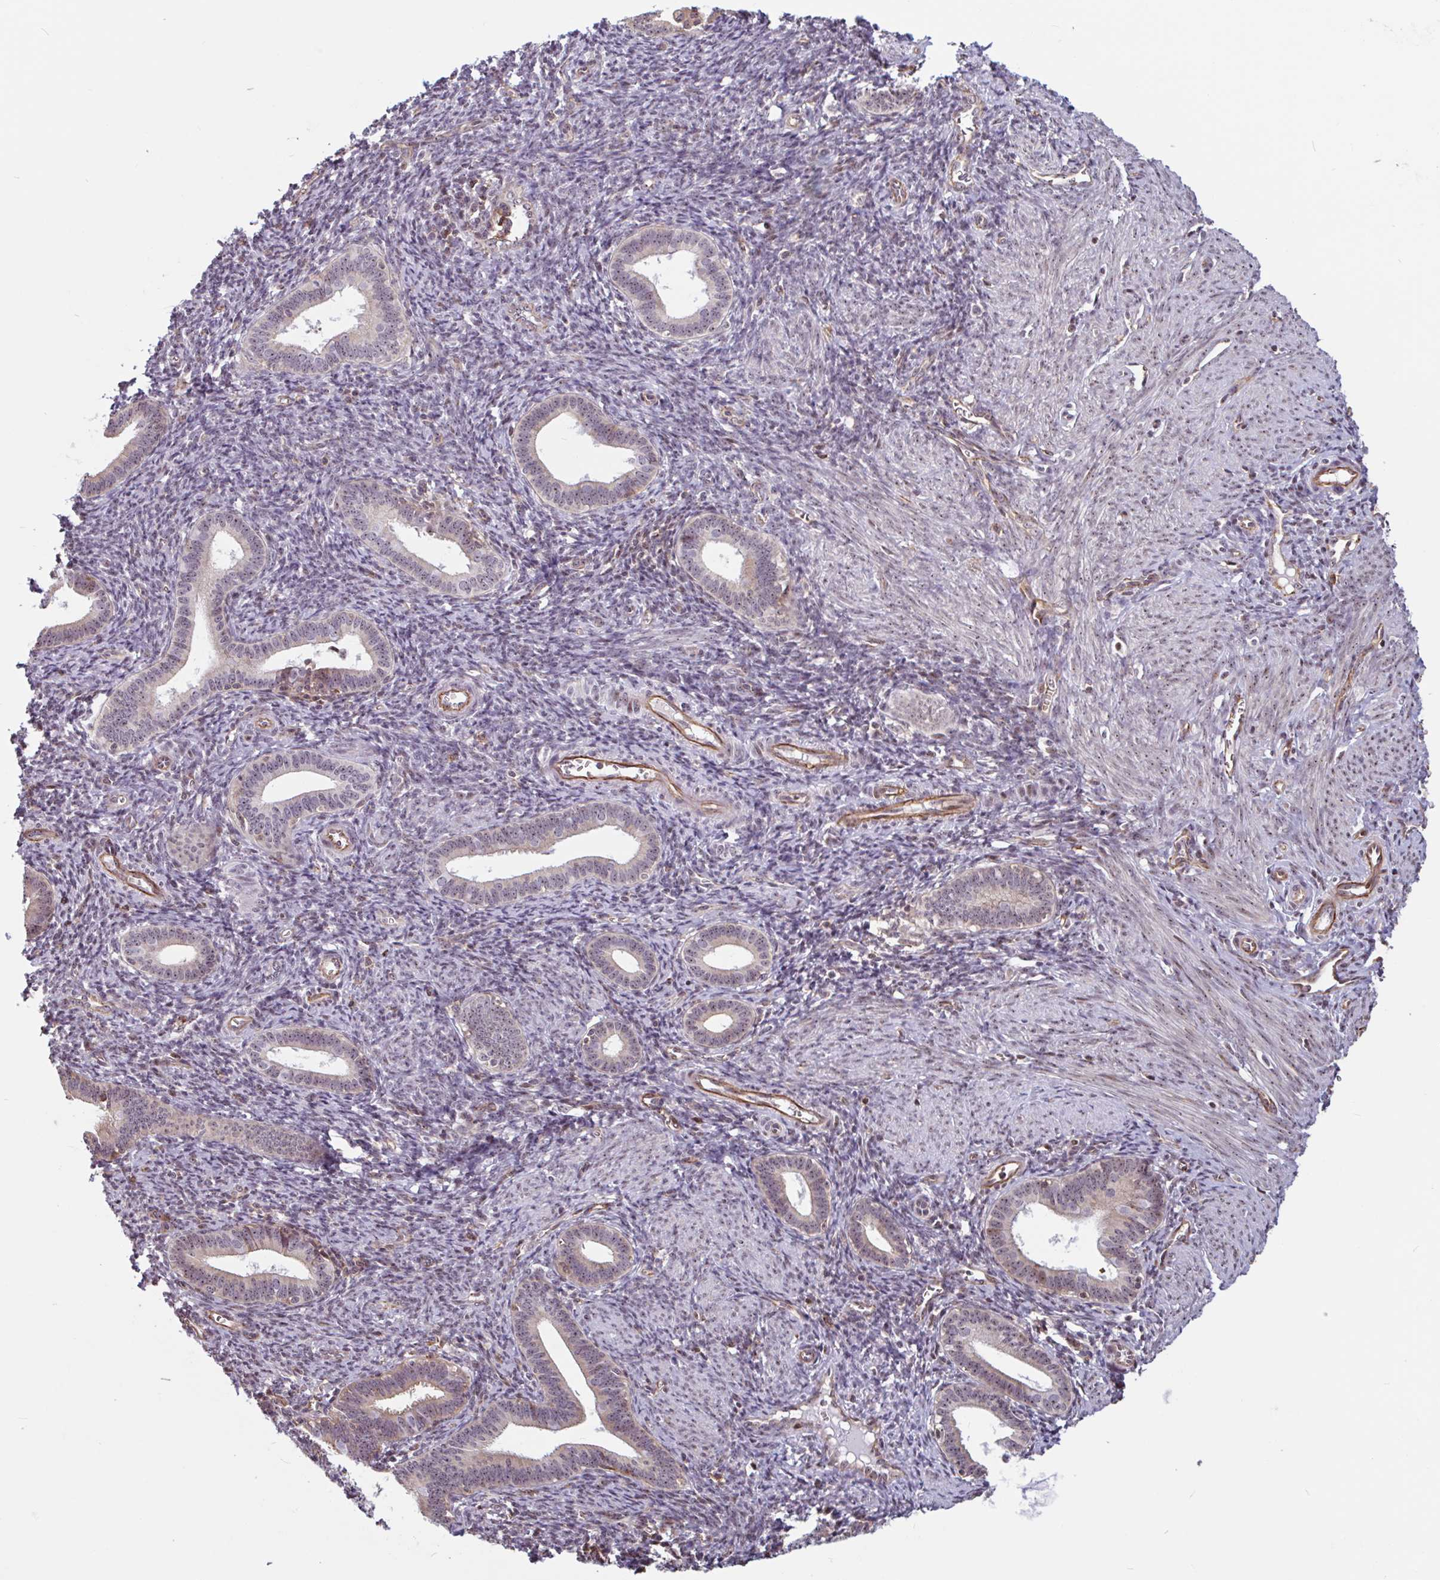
{"staining": {"intensity": "moderate", "quantity": "<25%", "location": "cytoplasmic/membranous,nuclear"}, "tissue": "endometrium", "cell_type": "Cells in endometrial stroma", "image_type": "normal", "snomed": [{"axis": "morphology", "description": "Normal tissue, NOS"}, {"axis": "topography", "description": "Endometrium"}], "caption": "Protein expression by immunohistochemistry (IHC) reveals moderate cytoplasmic/membranous,nuclear expression in about <25% of cells in endometrial stroma in unremarkable endometrium. Using DAB (brown) and hematoxylin (blue) stains, captured at high magnification using brightfield microscopy.", "gene": "ZNF689", "patient": {"sex": "female", "age": 41}}